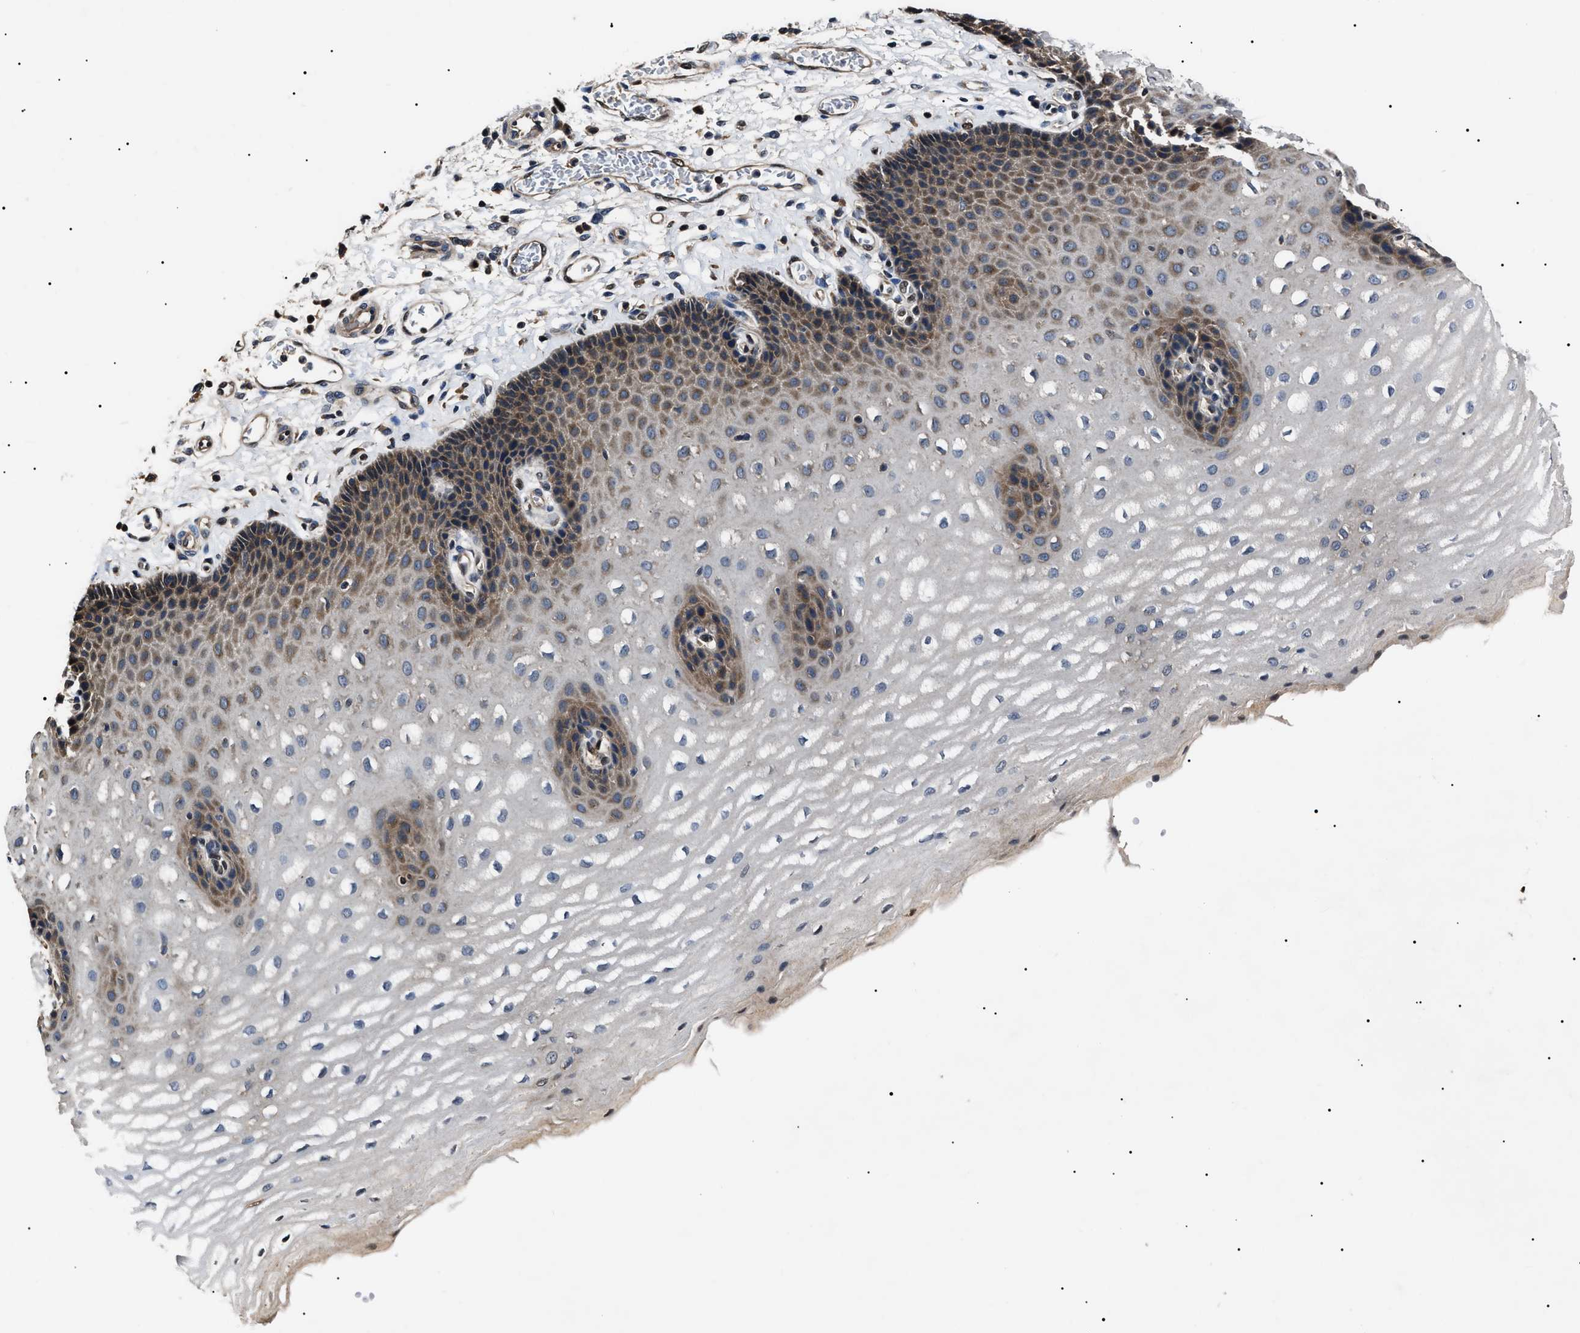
{"staining": {"intensity": "moderate", "quantity": "25%-75%", "location": "cytoplasmic/membranous"}, "tissue": "esophagus", "cell_type": "Squamous epithelial cells", "image_type": "normal", "snomed": [{"axis": "morphology", "description": "Normal tissue, NOS"}, {"axis": "topography", "description": "Esophagus"}], "caption": "Esophagus was stained to show a protein in brown. There is medium levels of moderate cytoplasmic/membranous staining in approximately 25%-75% of squamous epithelial cells.", "gene": "CCT8", "patient": {"sex": "male", "age": 54}}